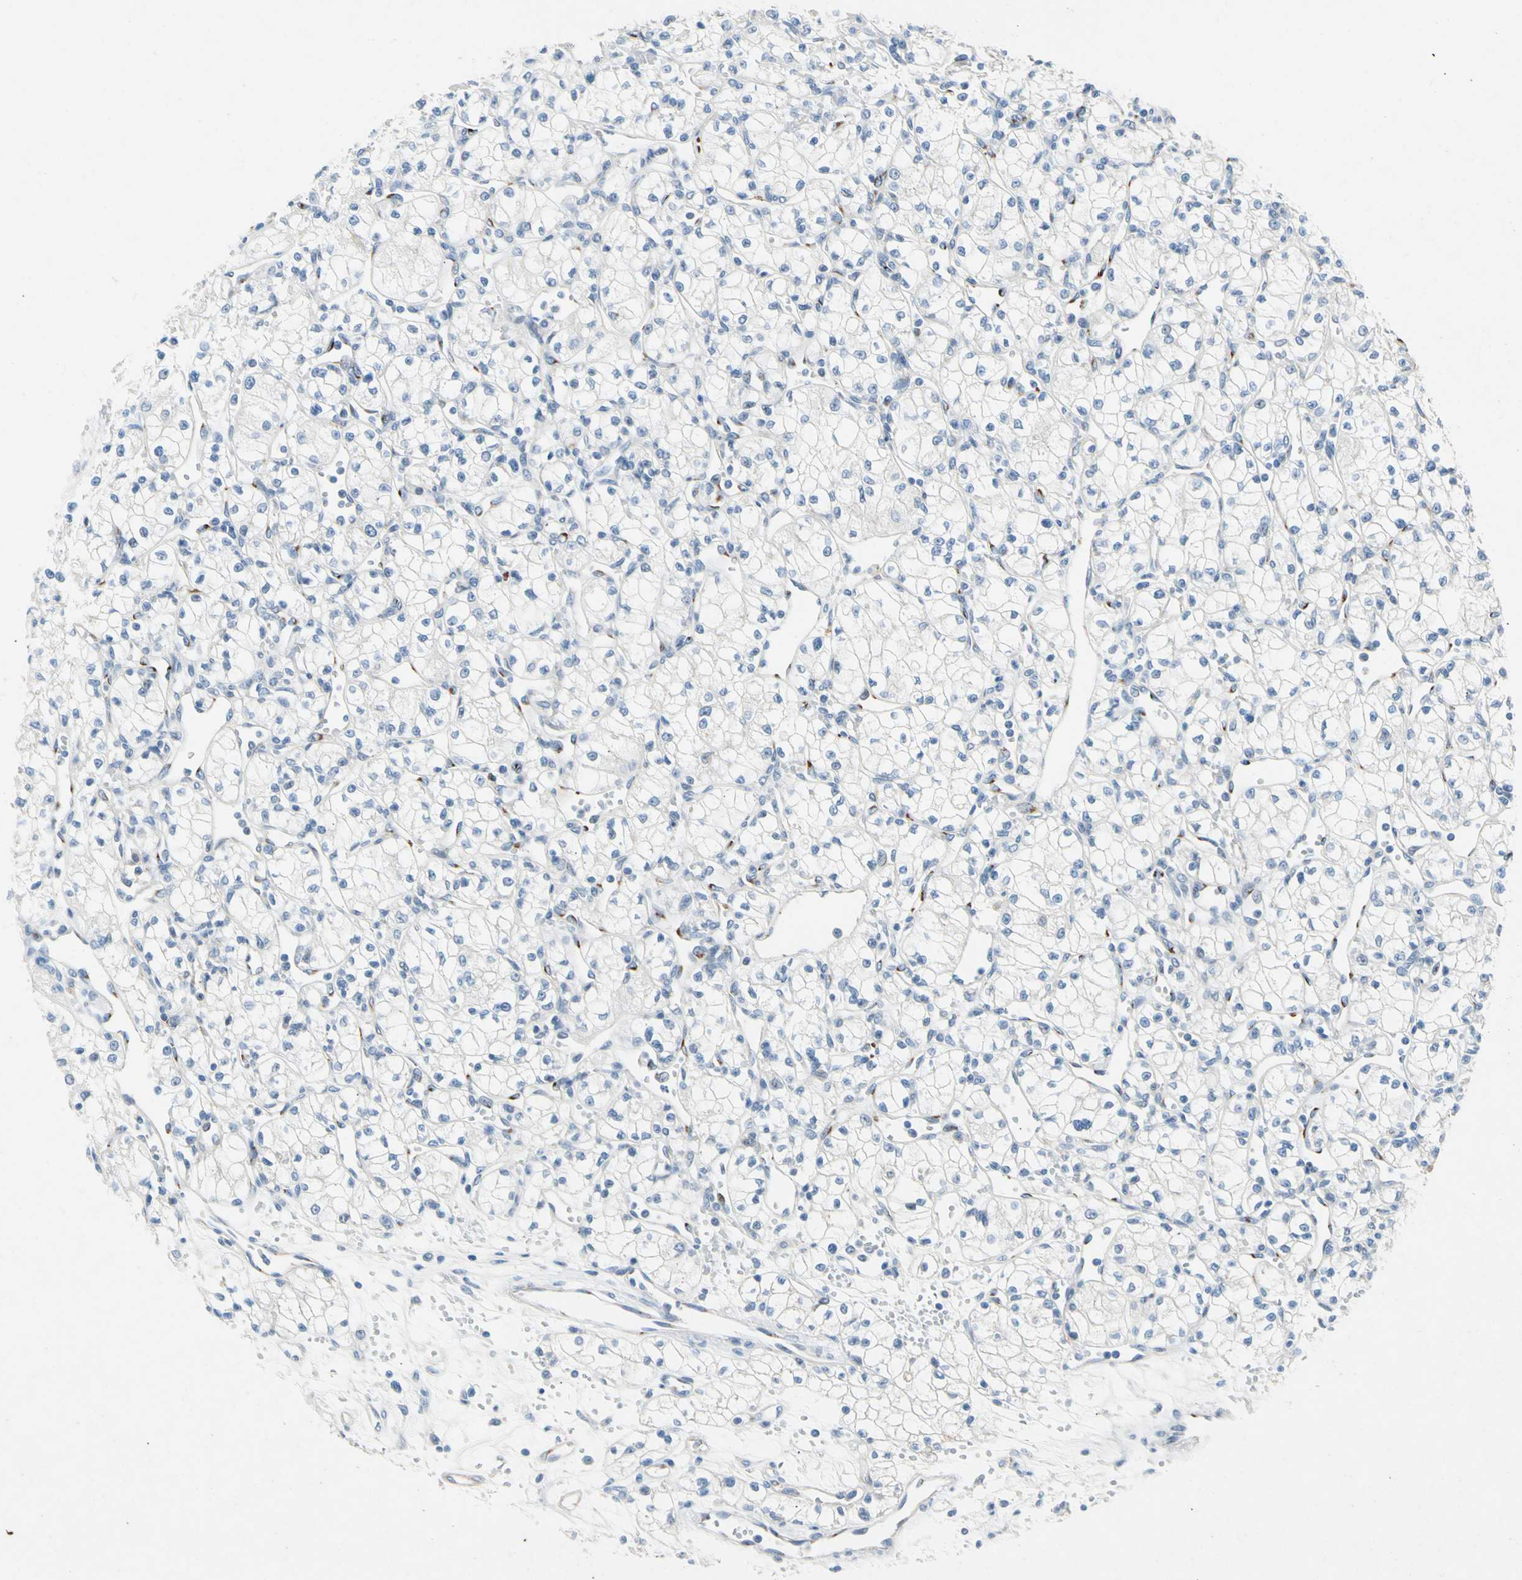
{"staining": {"intensity": "negative", "quantity": "none", "location": "none"}, "tissue": "renal cancer", "cell_type": "Tumor cells", "image_type": "cancer", "snomed": [{"axis": "morphology", "description": "Normal tissue, NOS"}, {"axis": "morphology", "description": "Adenocarcinoma, NOS"}, {"axis": "topography", "description": "Kidney"}], "caption": "Renal cancer (adenocarcinoma) was stained to show a protein in brown. There is no significant staining in tumor cells.", "gene": "GASK1B", "patient": {"sex": "male", "age": 59}}